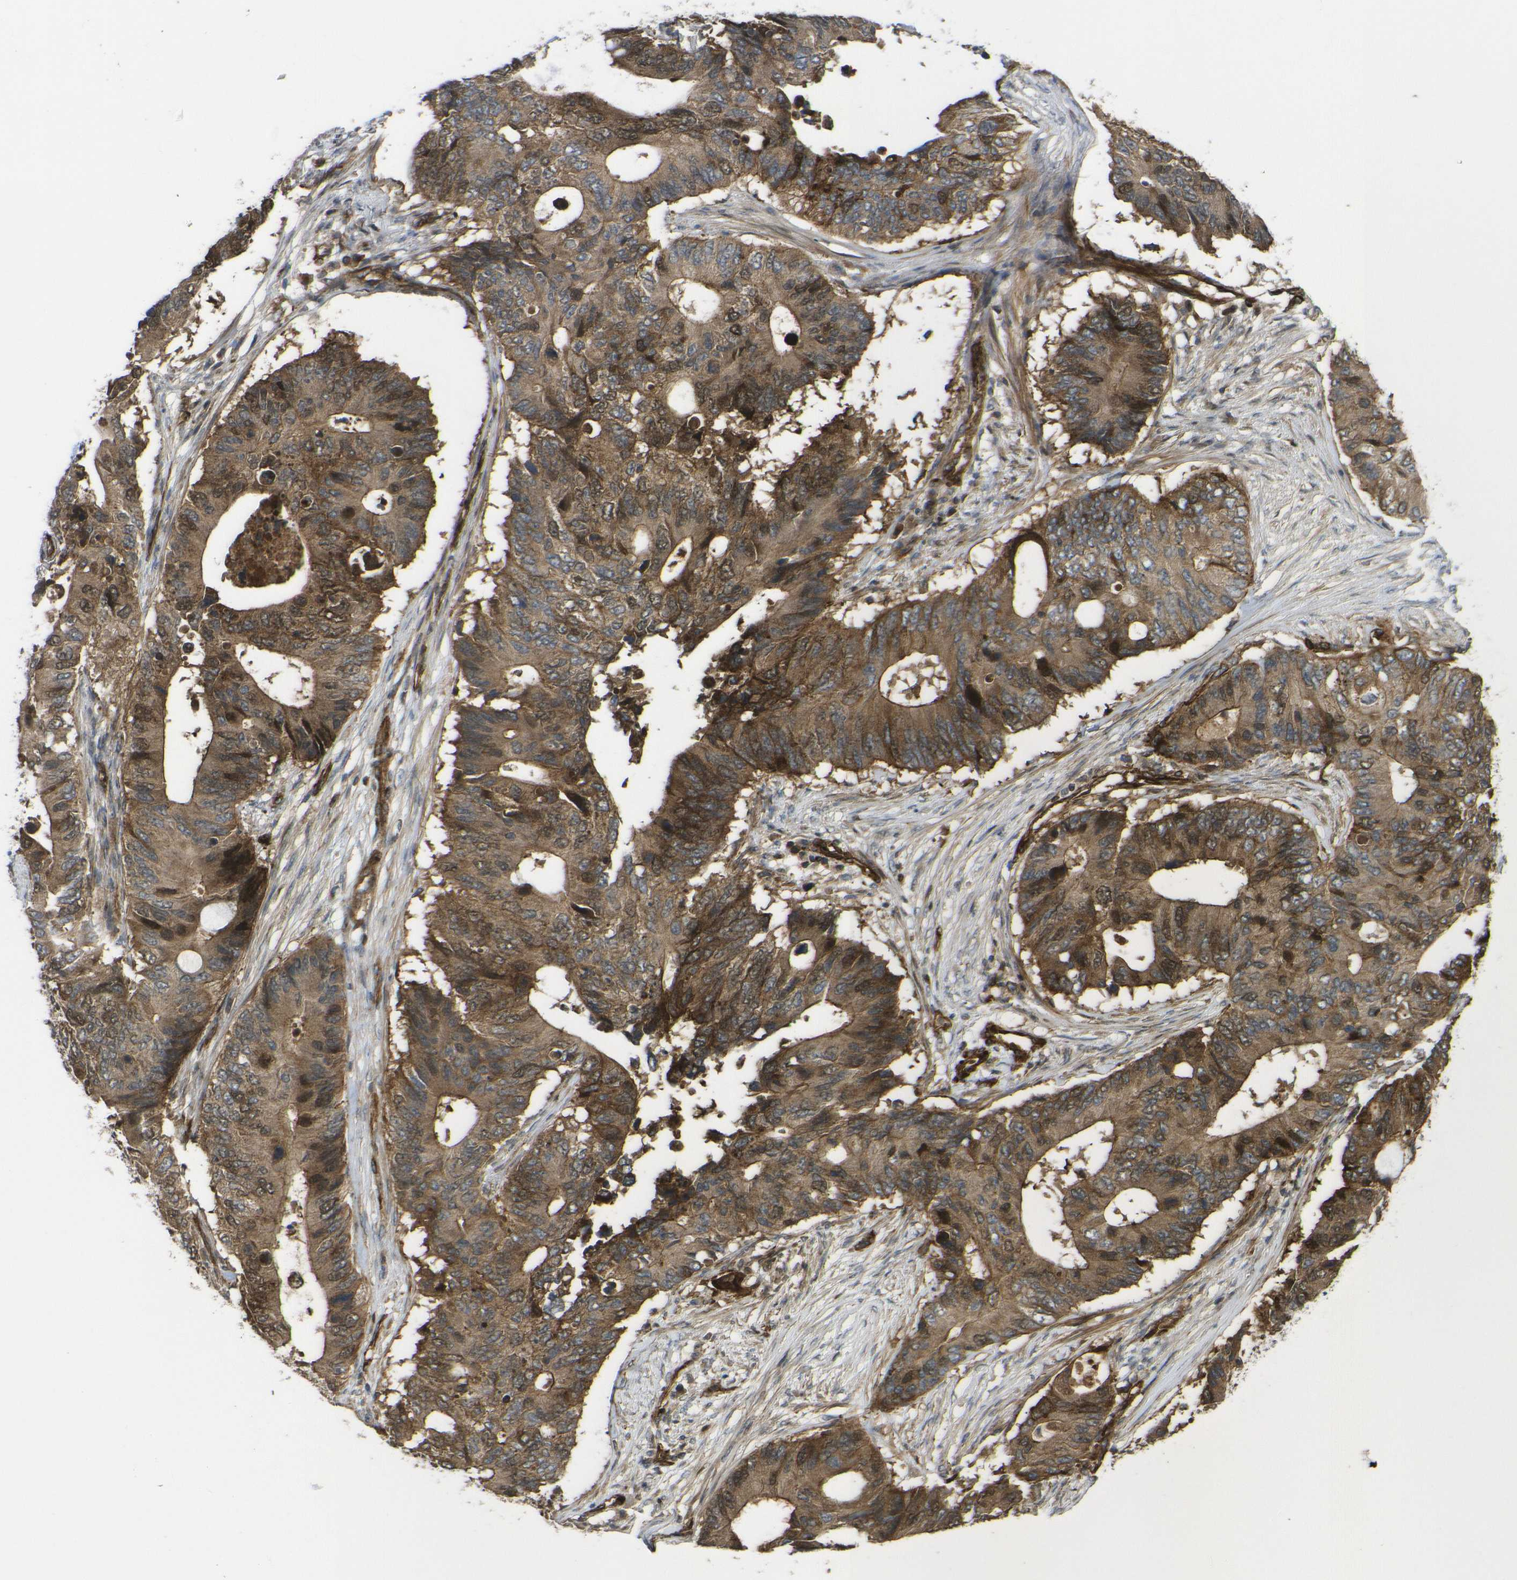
{"staining": {"intensity": "moderate", "quantity": ">75%", "location": "cytoplasmic/membranous,nuclear"}, "tissue": "colorectal cancer", "cell_type": "Tumor cells", "image_type": "cancer", "snomed": [{"axis": "morphology", "description": "Adenocarcinoma, NOS"}, {"axis": "topography", "description": "Colon"}], "caption": "Moderate cytoplasmic/membranous and nuclear positivity is present in approximately >75% of tumor cells in colorectal cancer.", "gene": "ECE1", "patient": {"sex": "male", "age": 71}}